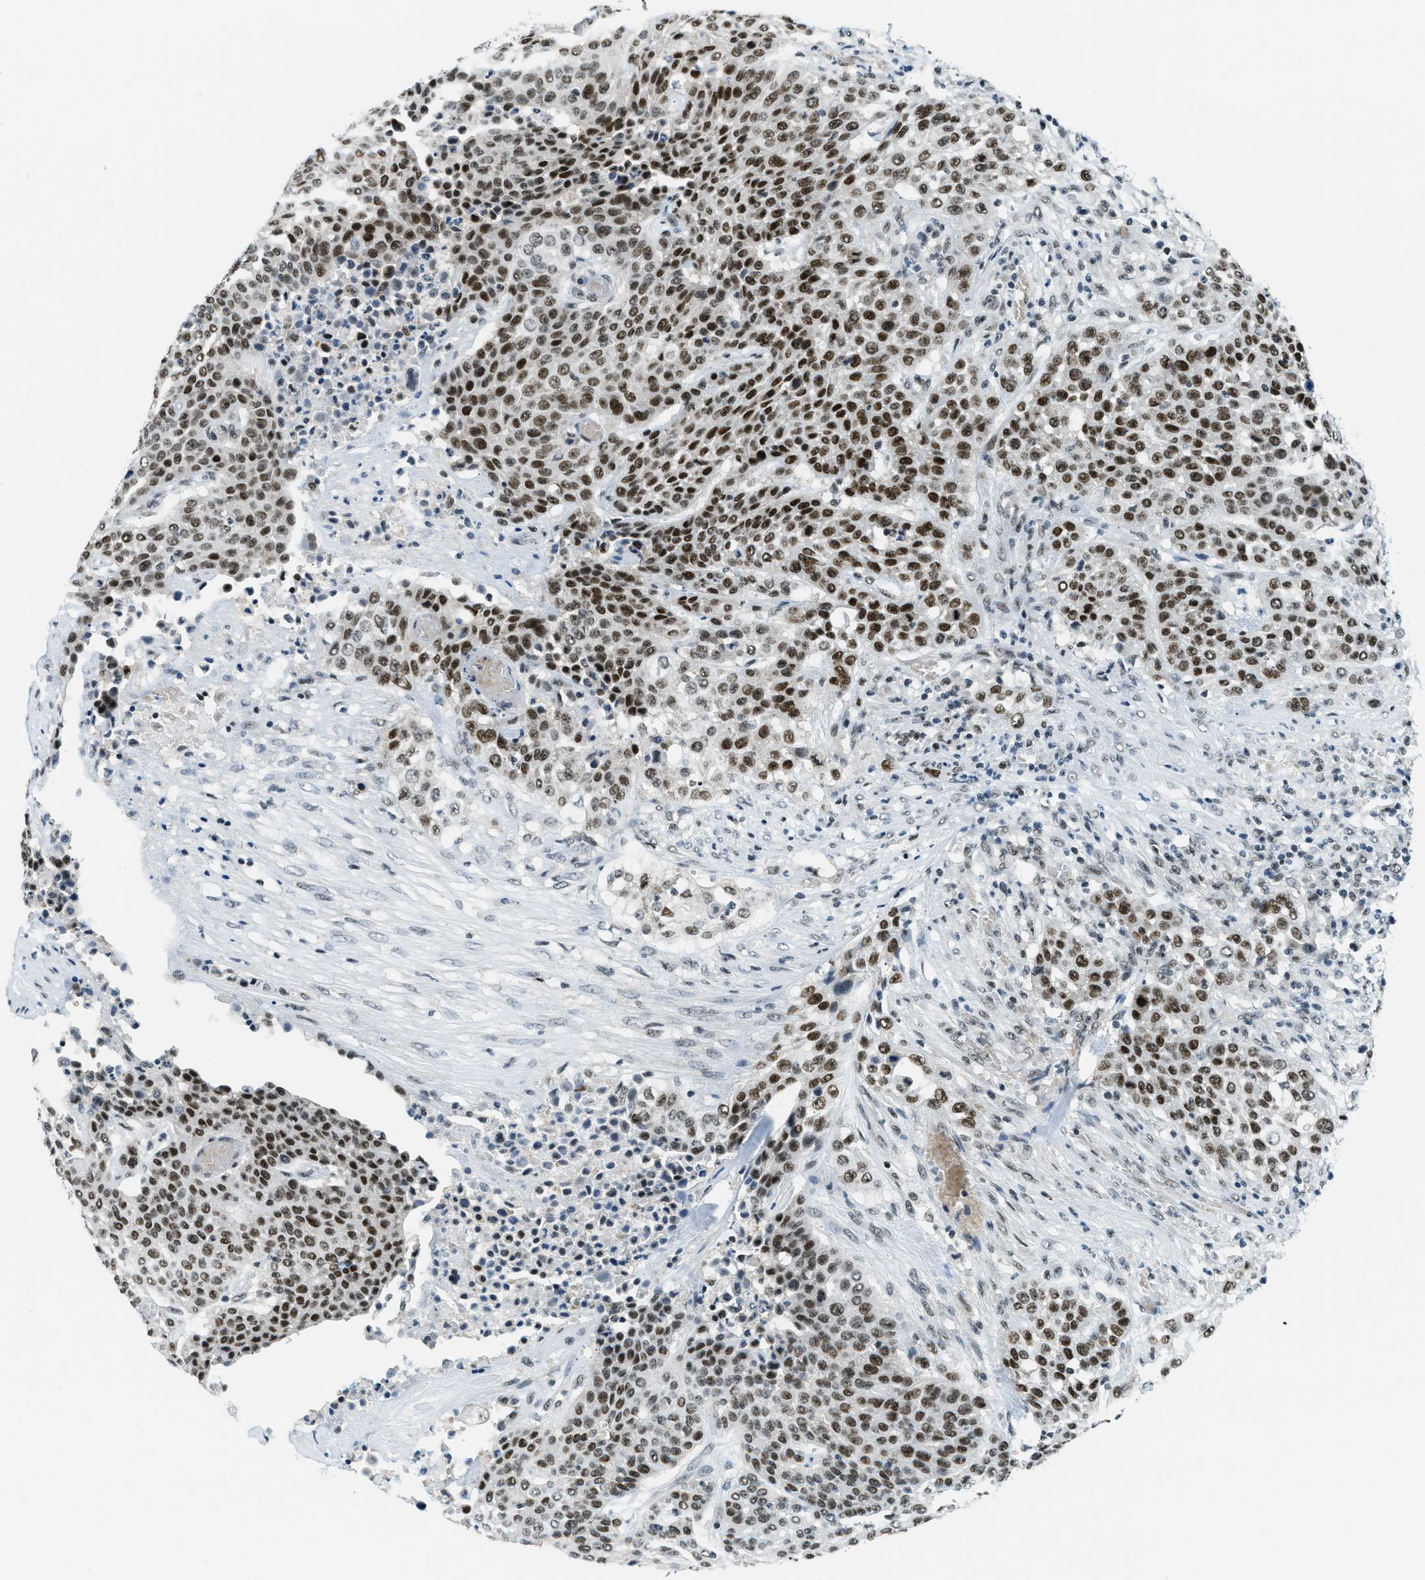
{"staining": {"intensity": "strong", "quantity": ">75%", "location": "nuclear"}, "tissue": "urothelial cancer", "cell_type": "Tumor cells", "image_type": "cancer", "snomed": [{"axis": "morphology", "description": "Urothelial carcinoma, High grade"}, {"axis": "topography", "description": "Urinary bladder"}], "caption": "Protein staining reveals strong nuclear positivity in about >75% of tumor cells in urothelial cancer. Using DAB (brown) and hematoxylin (blue) stains, captured at high magnification using brightfield microscopy.", "gene": "KLF6", "patient": {"sex": "male", "age": 74}}